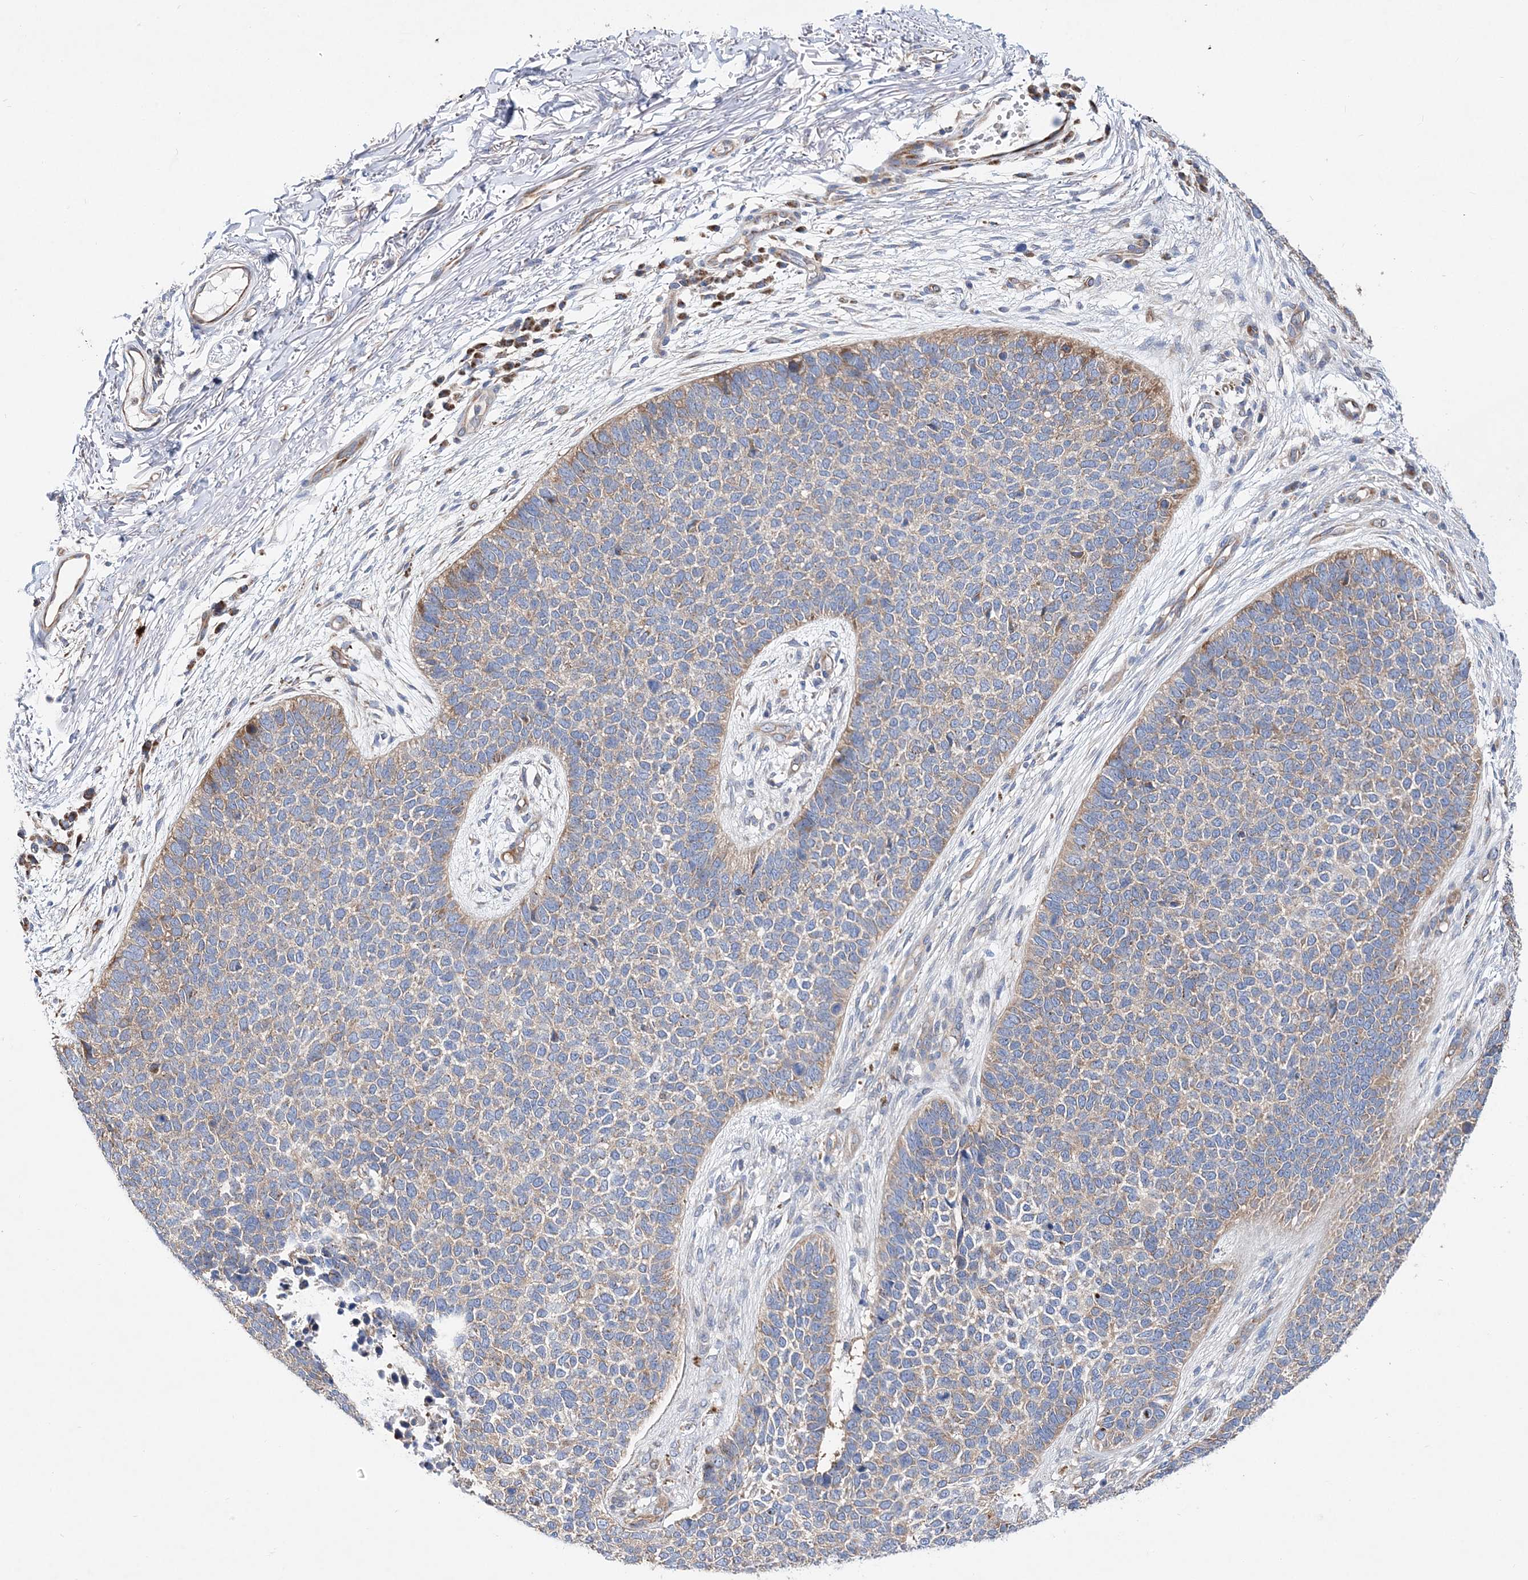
{"staining": {"intensity": "weak", "quantity": ">75%", "location": "cytoplasmic/membranous"}, "tissue": "skin cancer", "cell_type": "Tumor cells", "image_type": "cancer", "snomed": [{"axis": "morphology", "description": "Basal cell carcinoma"}, {"axis": "topography", "description": "Skin"}], "caption": "There is low levels of weak cytoplasmic/membranous expression in tumor cells of skin cancer, as demonstrated by immunohistochemical staining (brown color).", "gene": "JKAMP", "patient": {"sex": "female", "age": 84}}